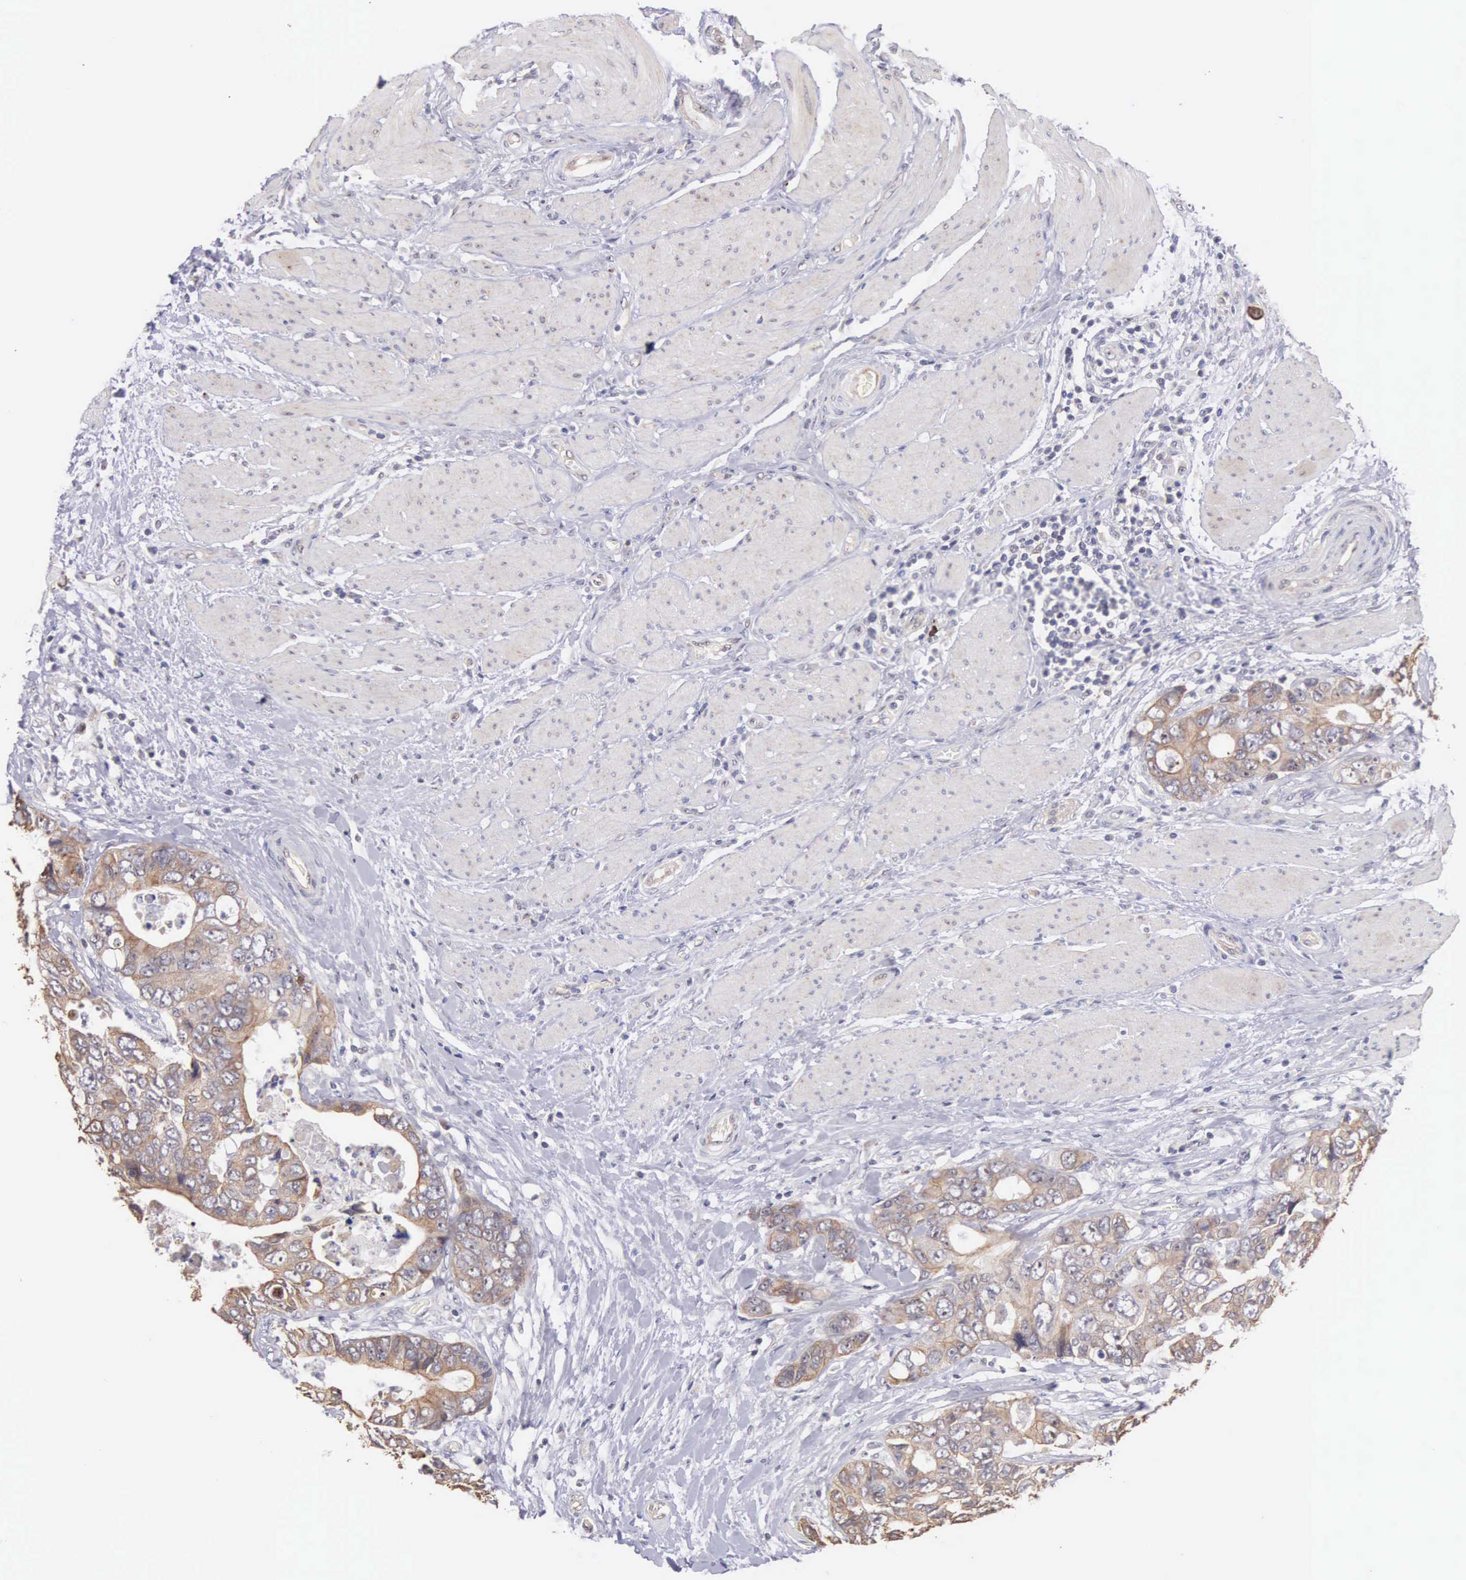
{"staining": {"intensity": "weak", "quantity": "25%-75%", "location": "cytoplasmic/membranous"}, "tissue": "colorectal cancer", "cell_type": "Tumor cells", "image_type": "cancer", "snomed": [{"axis": "morphology", "description": "Adenocarcinoma, NOS"}, {"axis": "topography", "description": "Rectum"}], "caption": "Colorectal cancer tissue displays weak cytoplasmic/membranous expression in about 25%-75% of tumor cells", "gene": "PIR", "patient": {"sex": "female", "age": 67}}